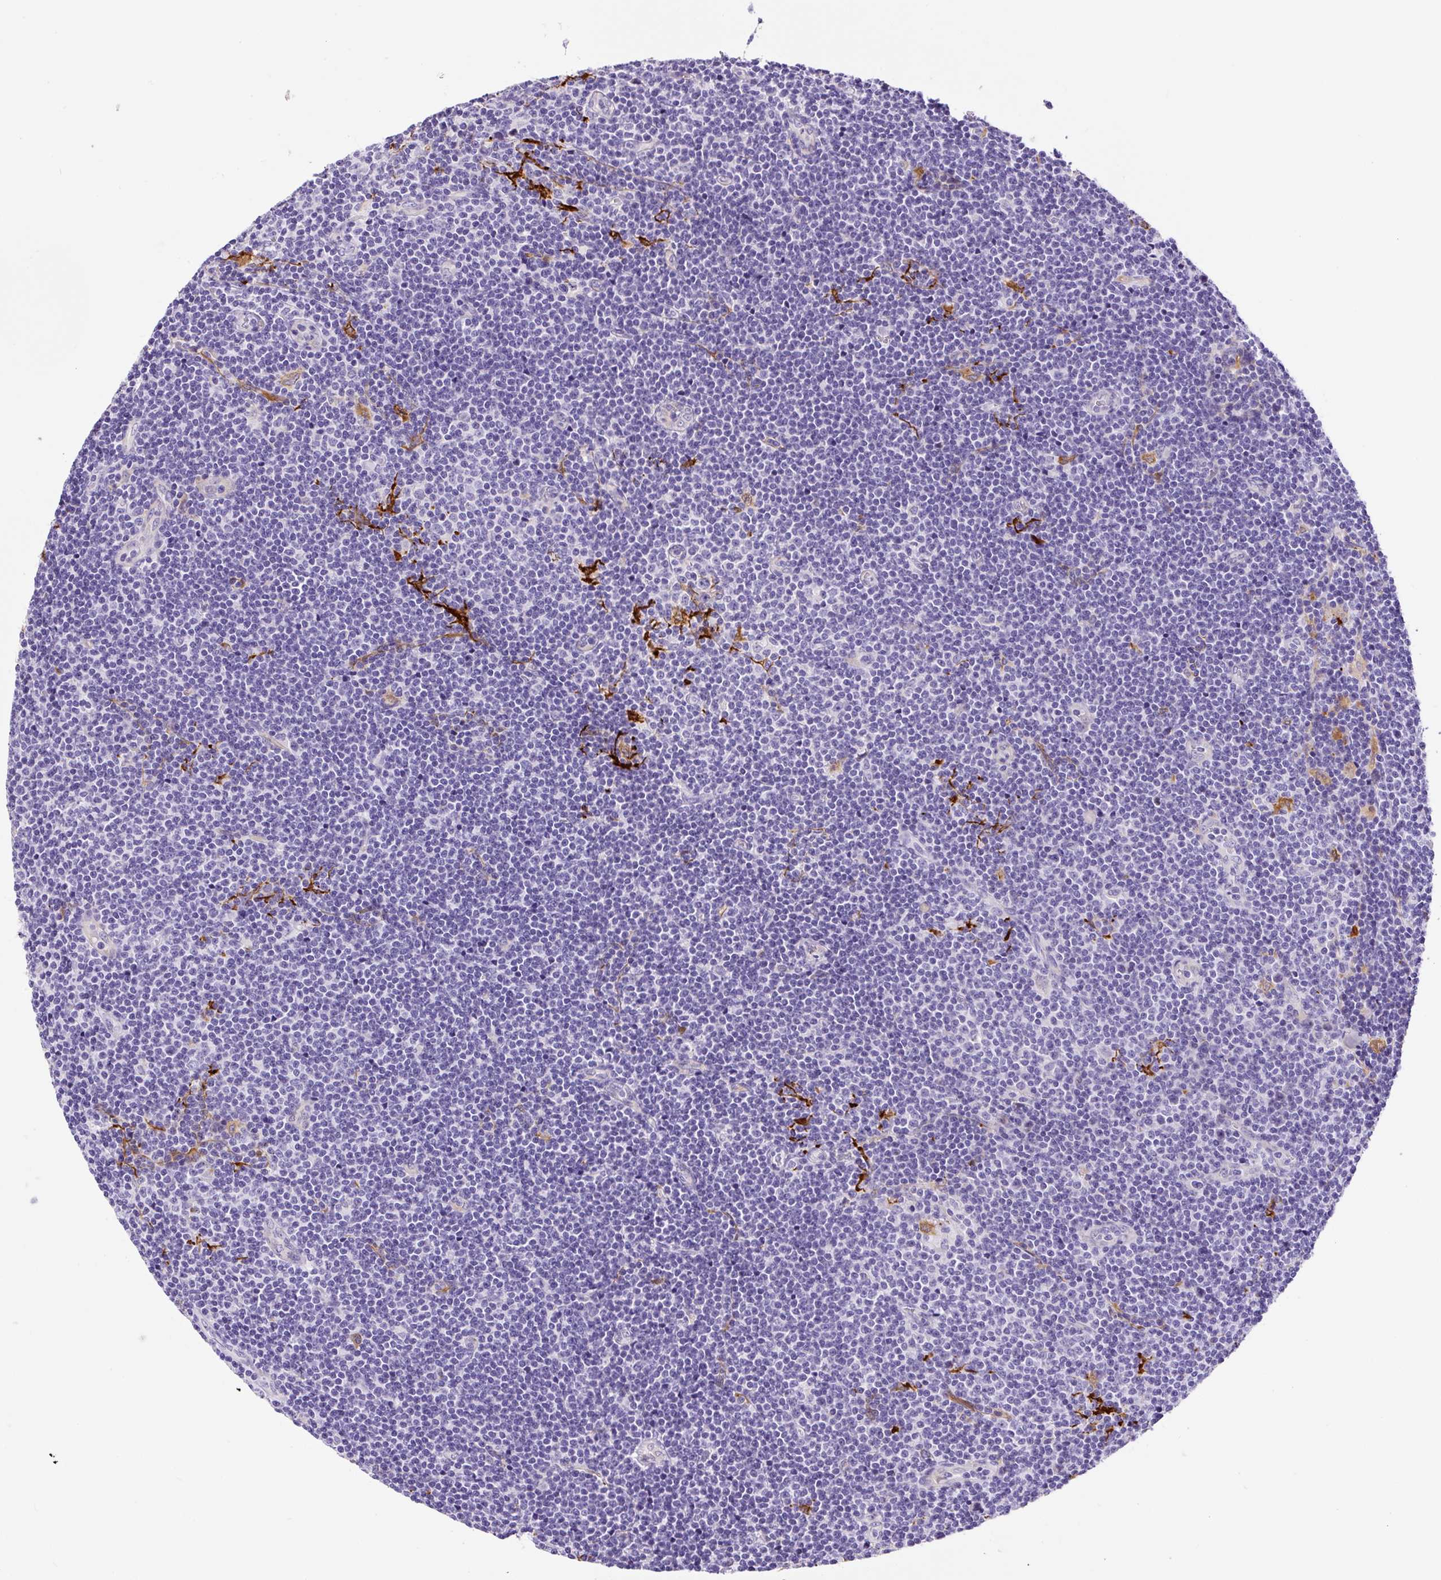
{"staining": {"intensity": "negative", "quantity": "none", "location": "none"}, "tissue": "lymphoma", "cell_type": "Tumor cells", "image_type": "cancer", "snomed": [{"axis": "morphology", "description": "Malignant lymphoma, non-Hodgkin's type, Low grade"}, {"axis": "topography", "description": "Lymph node"}], "caption": "Tumor cells are negative for brown protein staining in low-grade malignant lymphoma, non-Hodgkin's type.", "gene": "ASB4", "patient": {"sex": "male", "age": 48}}